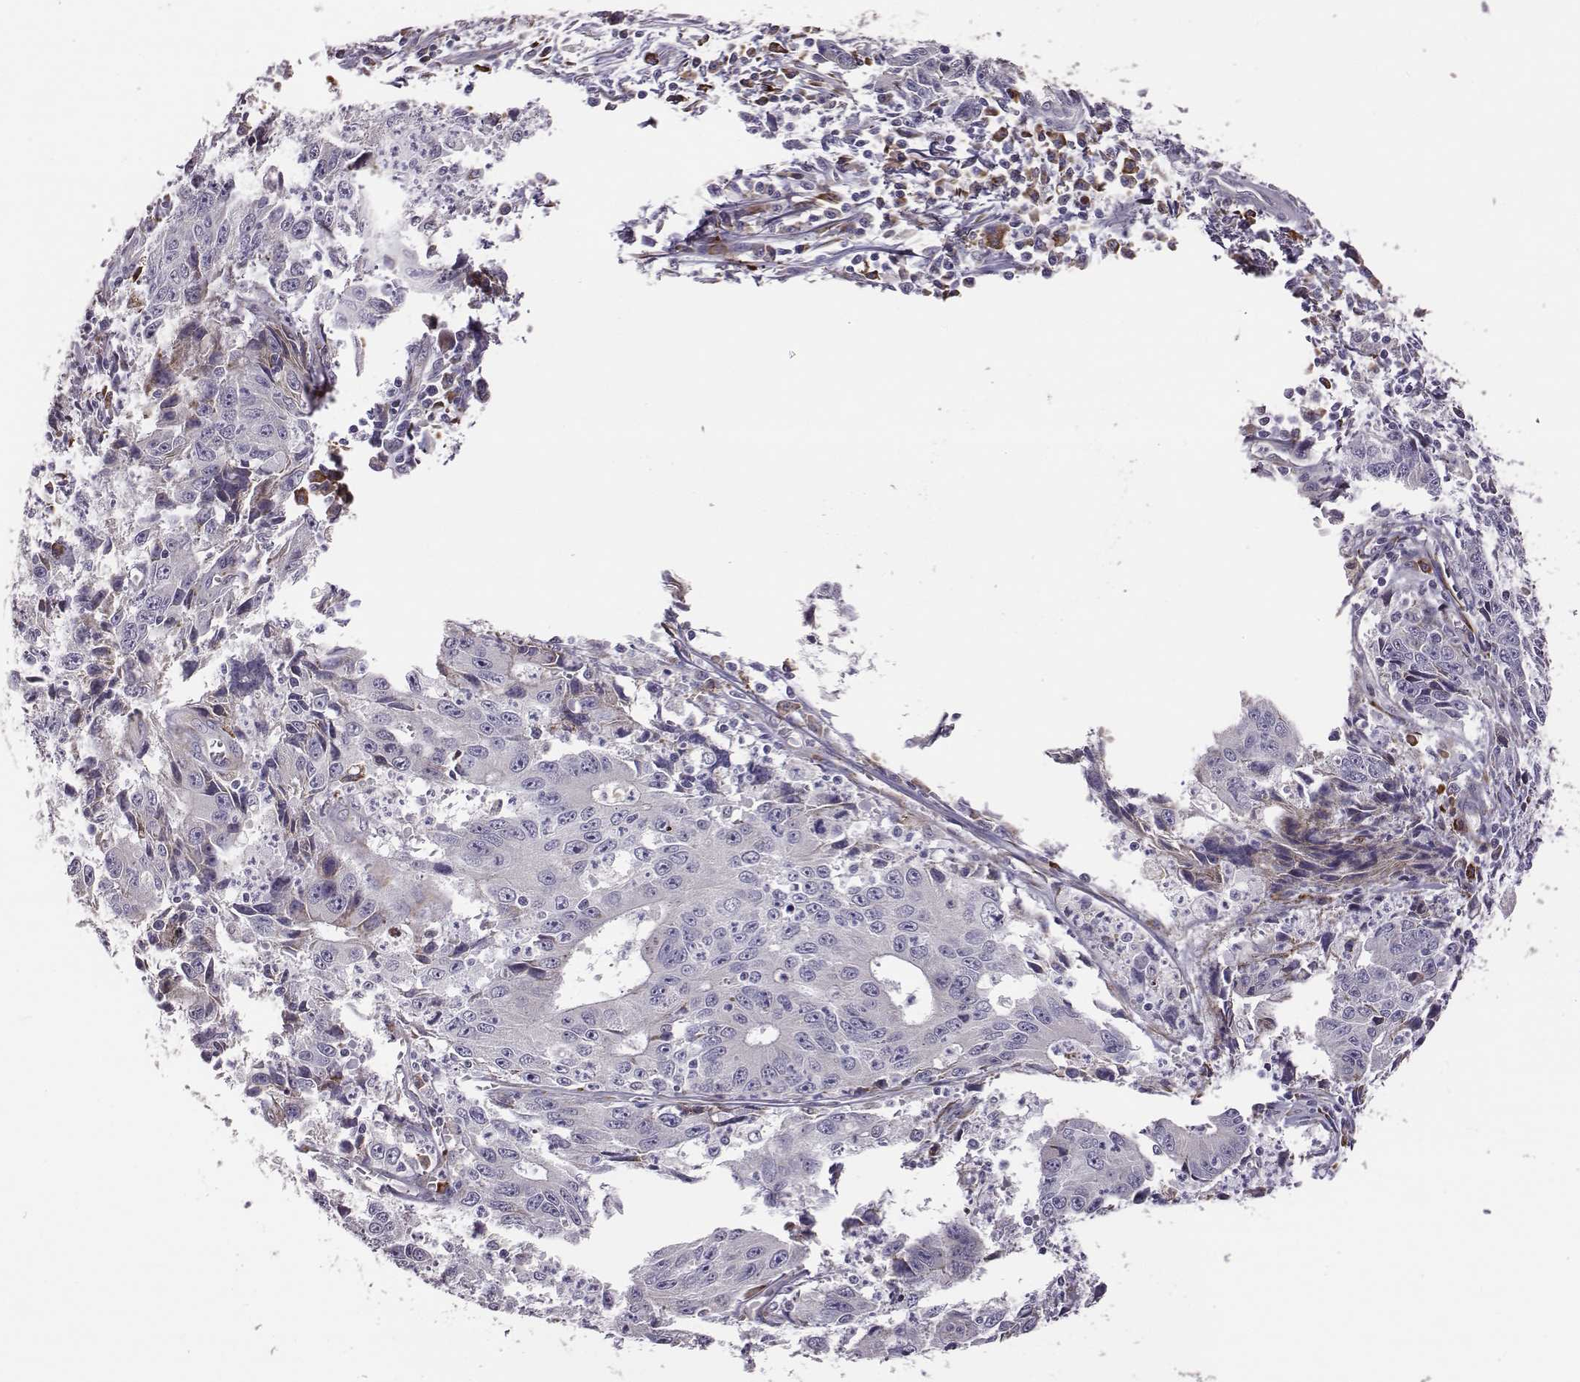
{"staining": {"intensity": "negative", "quantity": "none", "location": "none"}, "tissue": "liver cancer", "cell_type": "Tumor cells", "image_type": "cancer", "snomed": [{"axis": "morphology", "description": "Cholangiocarcinoma"}, {"axis": "topography", "description": "Liver"}], "caption": "A photomicrograph of human liver cancer (cholangiocarcinoma) is negative for staining in tumor cells.", "gene": "SELENOI", "patient": {"sex": "male", "age": 65}}